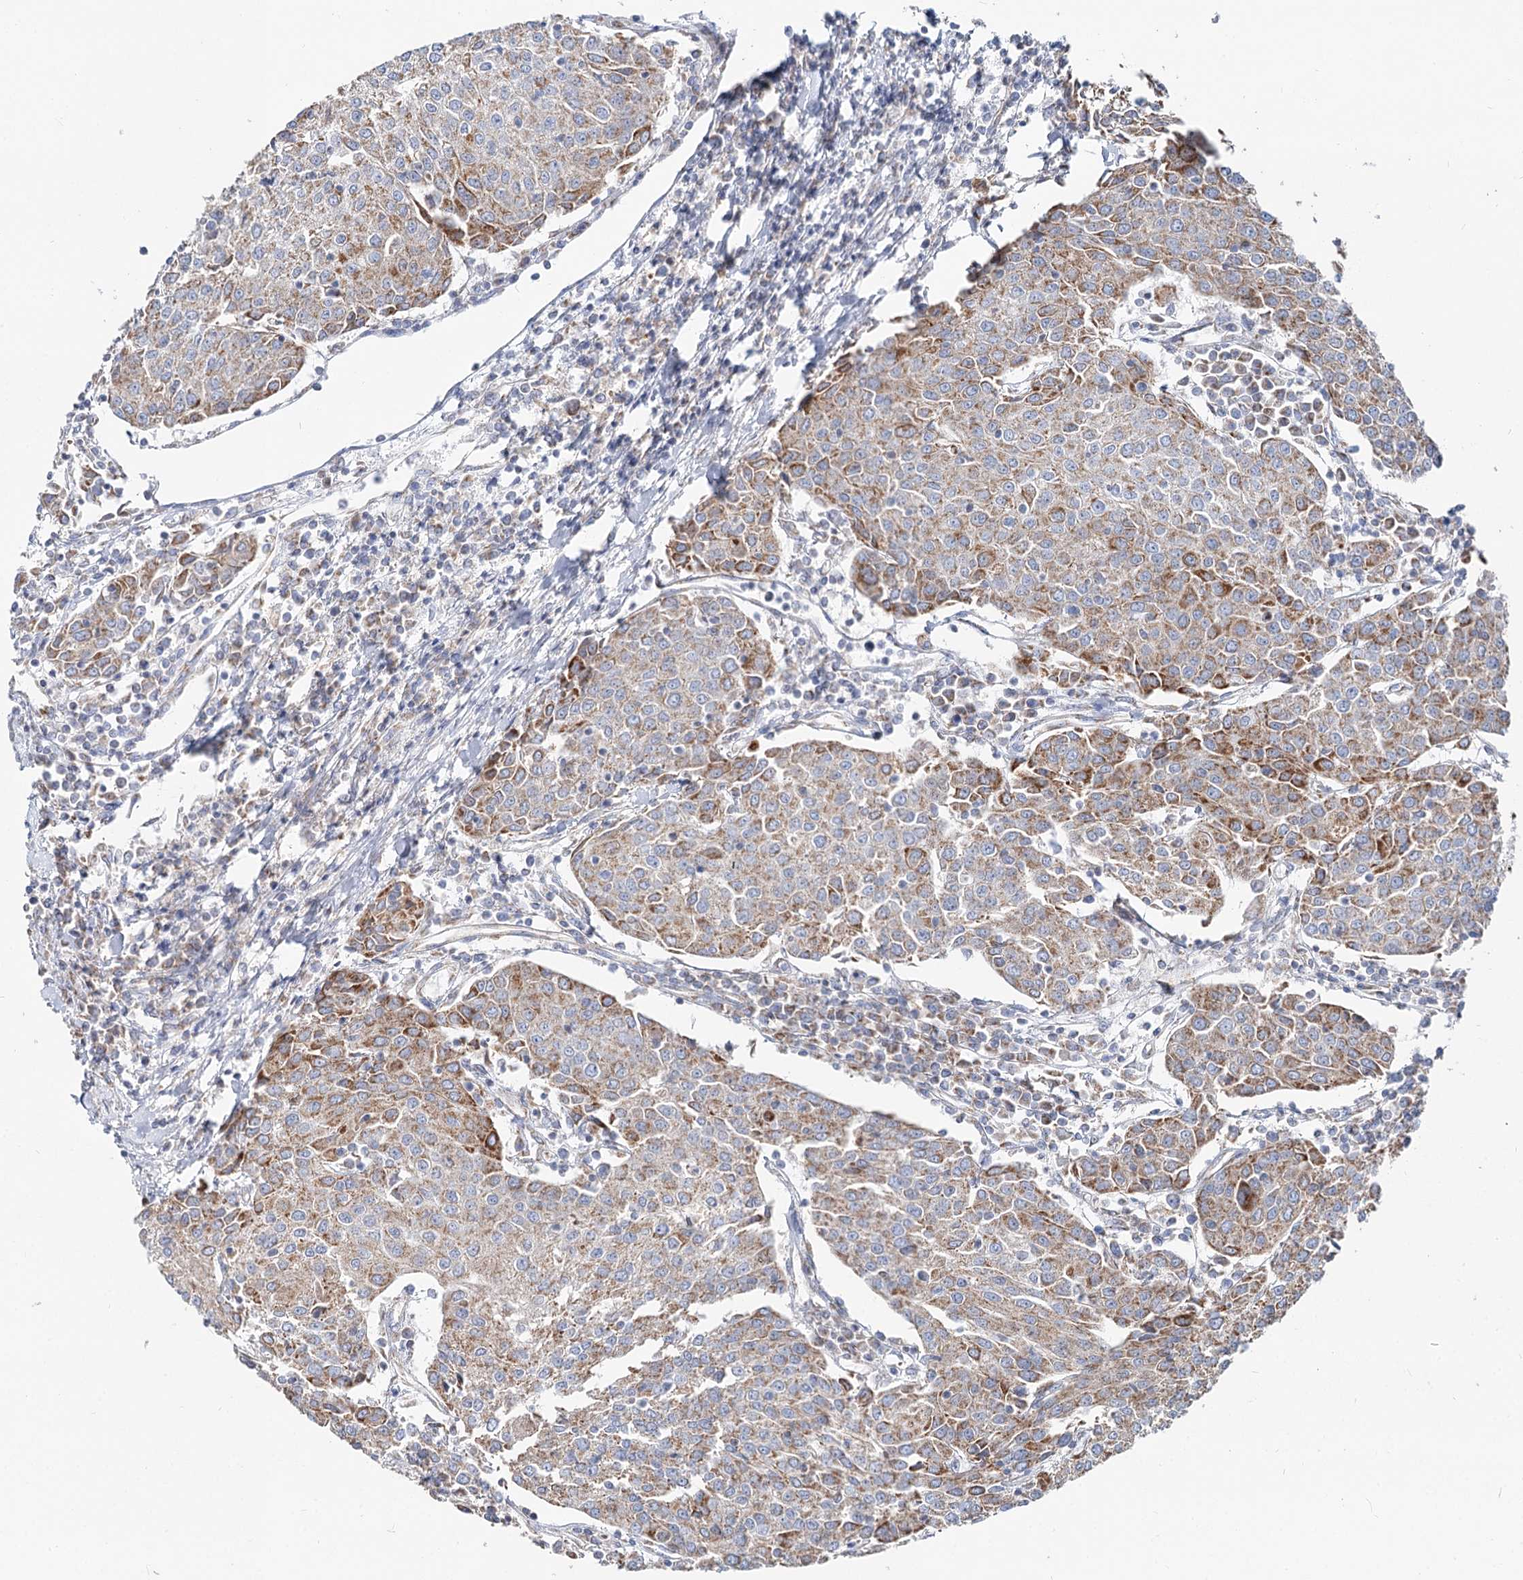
{"staining": {"intensity": "moderate", "quantity": ">75%", "location": "cytoplasmic/membranous"}, "tissue": "urothelial cancer", "cell_type": "Tumor cells", "image_type": "cancer", "snomed": [{"axis": "morphology", "description": "Urothelial carcinoma, High grade"}, {"axis": "topography", "description": "Urinary bladder"}], "caption": "Immunohistochemical staining of urothelial cancer demonstrates medium levels of moderate cytoplasmic/membranous protein expression in approximately >75% of tumor cells.", "gene": "MCCC2", "patient": {"sex": "female", "age": 85}}